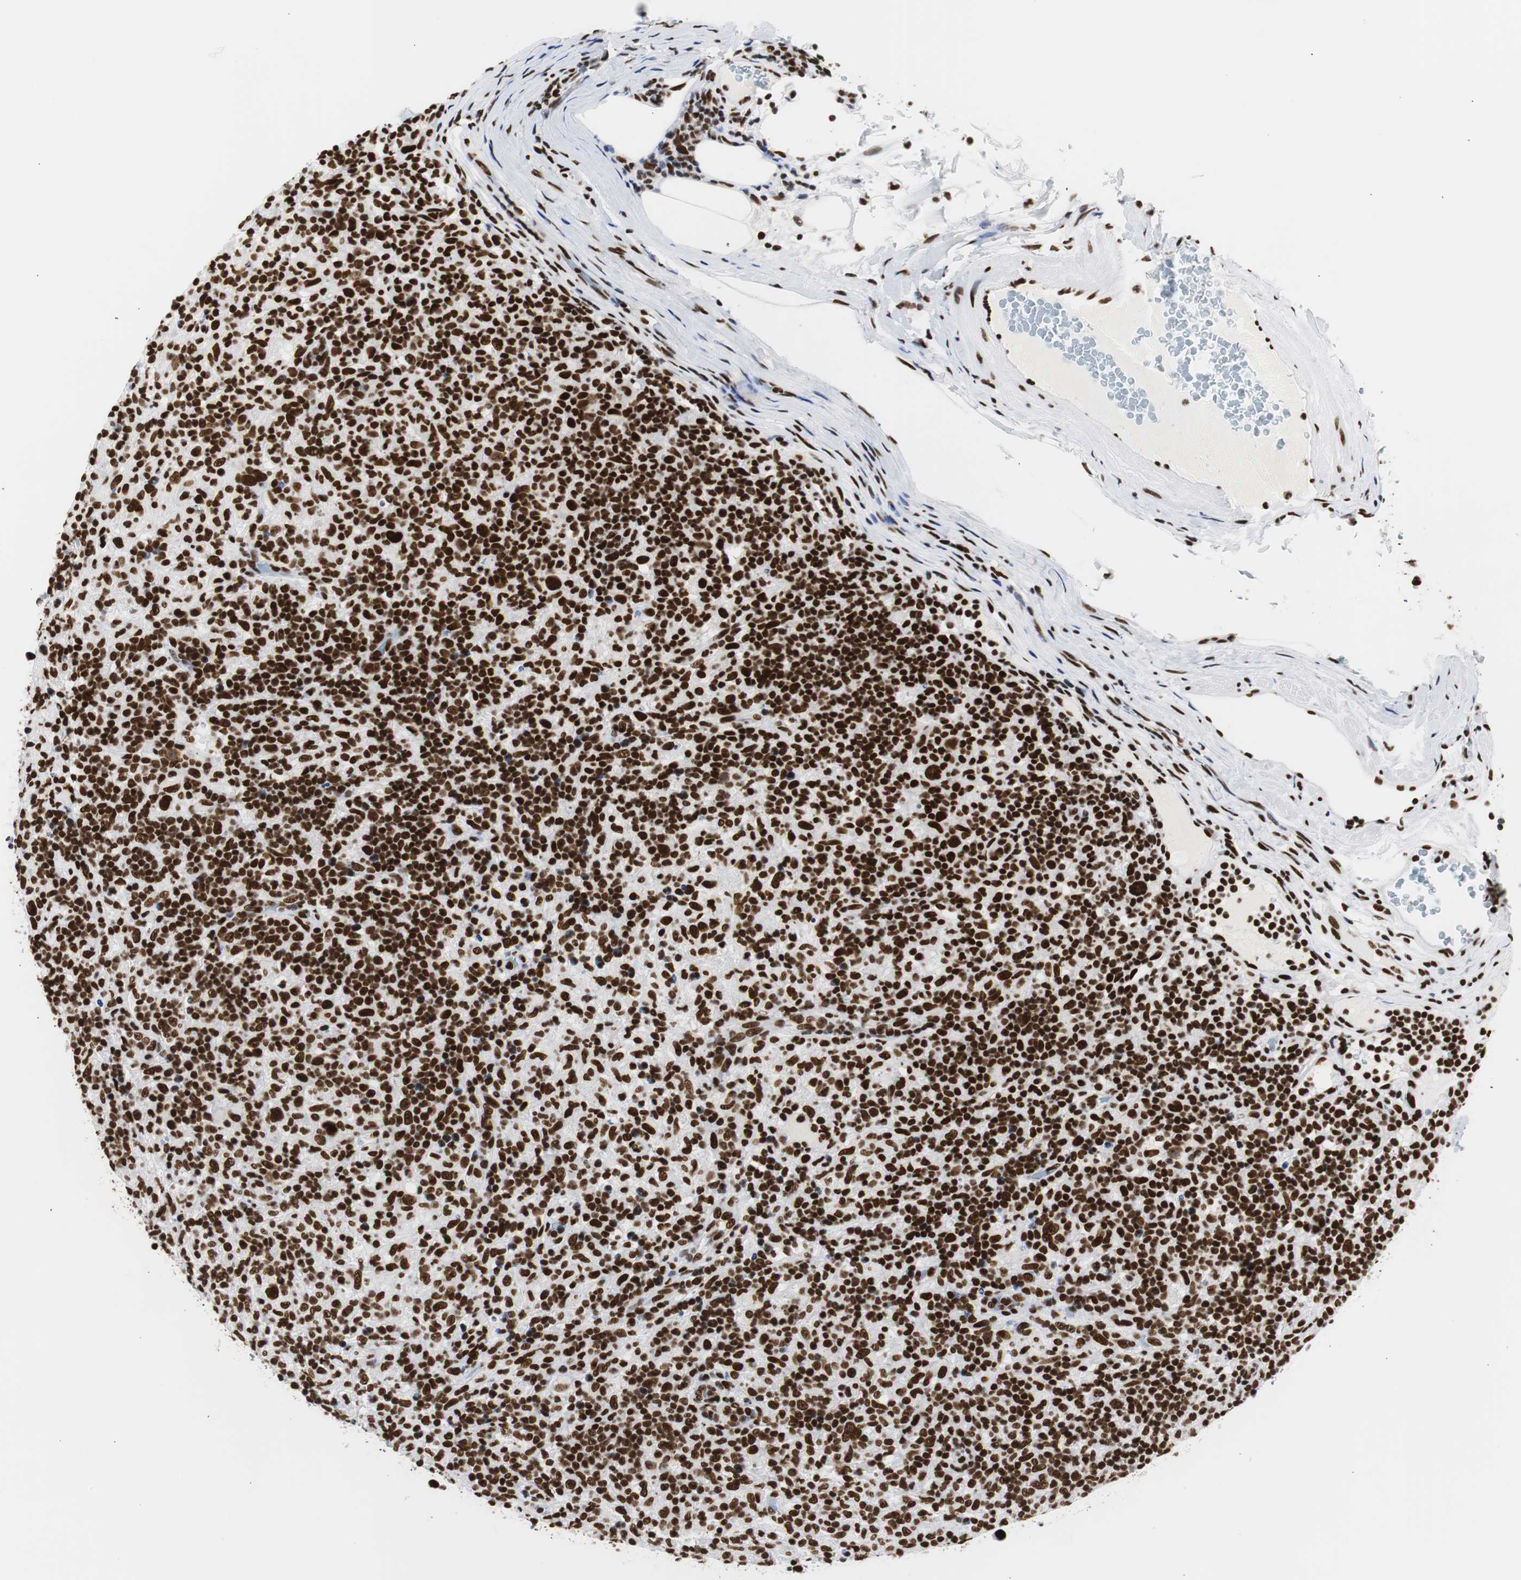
{"staining": {"intensity": "strong", "quantity": ">75%", "location": "nuclear"}, "tissue": "lymphoma", "cell_type": "Tumor cells", "image_type": "cancer", "snomed": [{"axis": "morphology", "description": "Hodgkin's disease, NOS"}, {"axis": "topography", "description": "Lymph node"}], "caption": "There is high levels of strong nuclear staining in tumor cells of Hodgkin's disease, as demonstrated by immunohistochemical staining (brown color).", "gene": "HNRNPH2", "patient": {"sex": "male", "age": 70}}